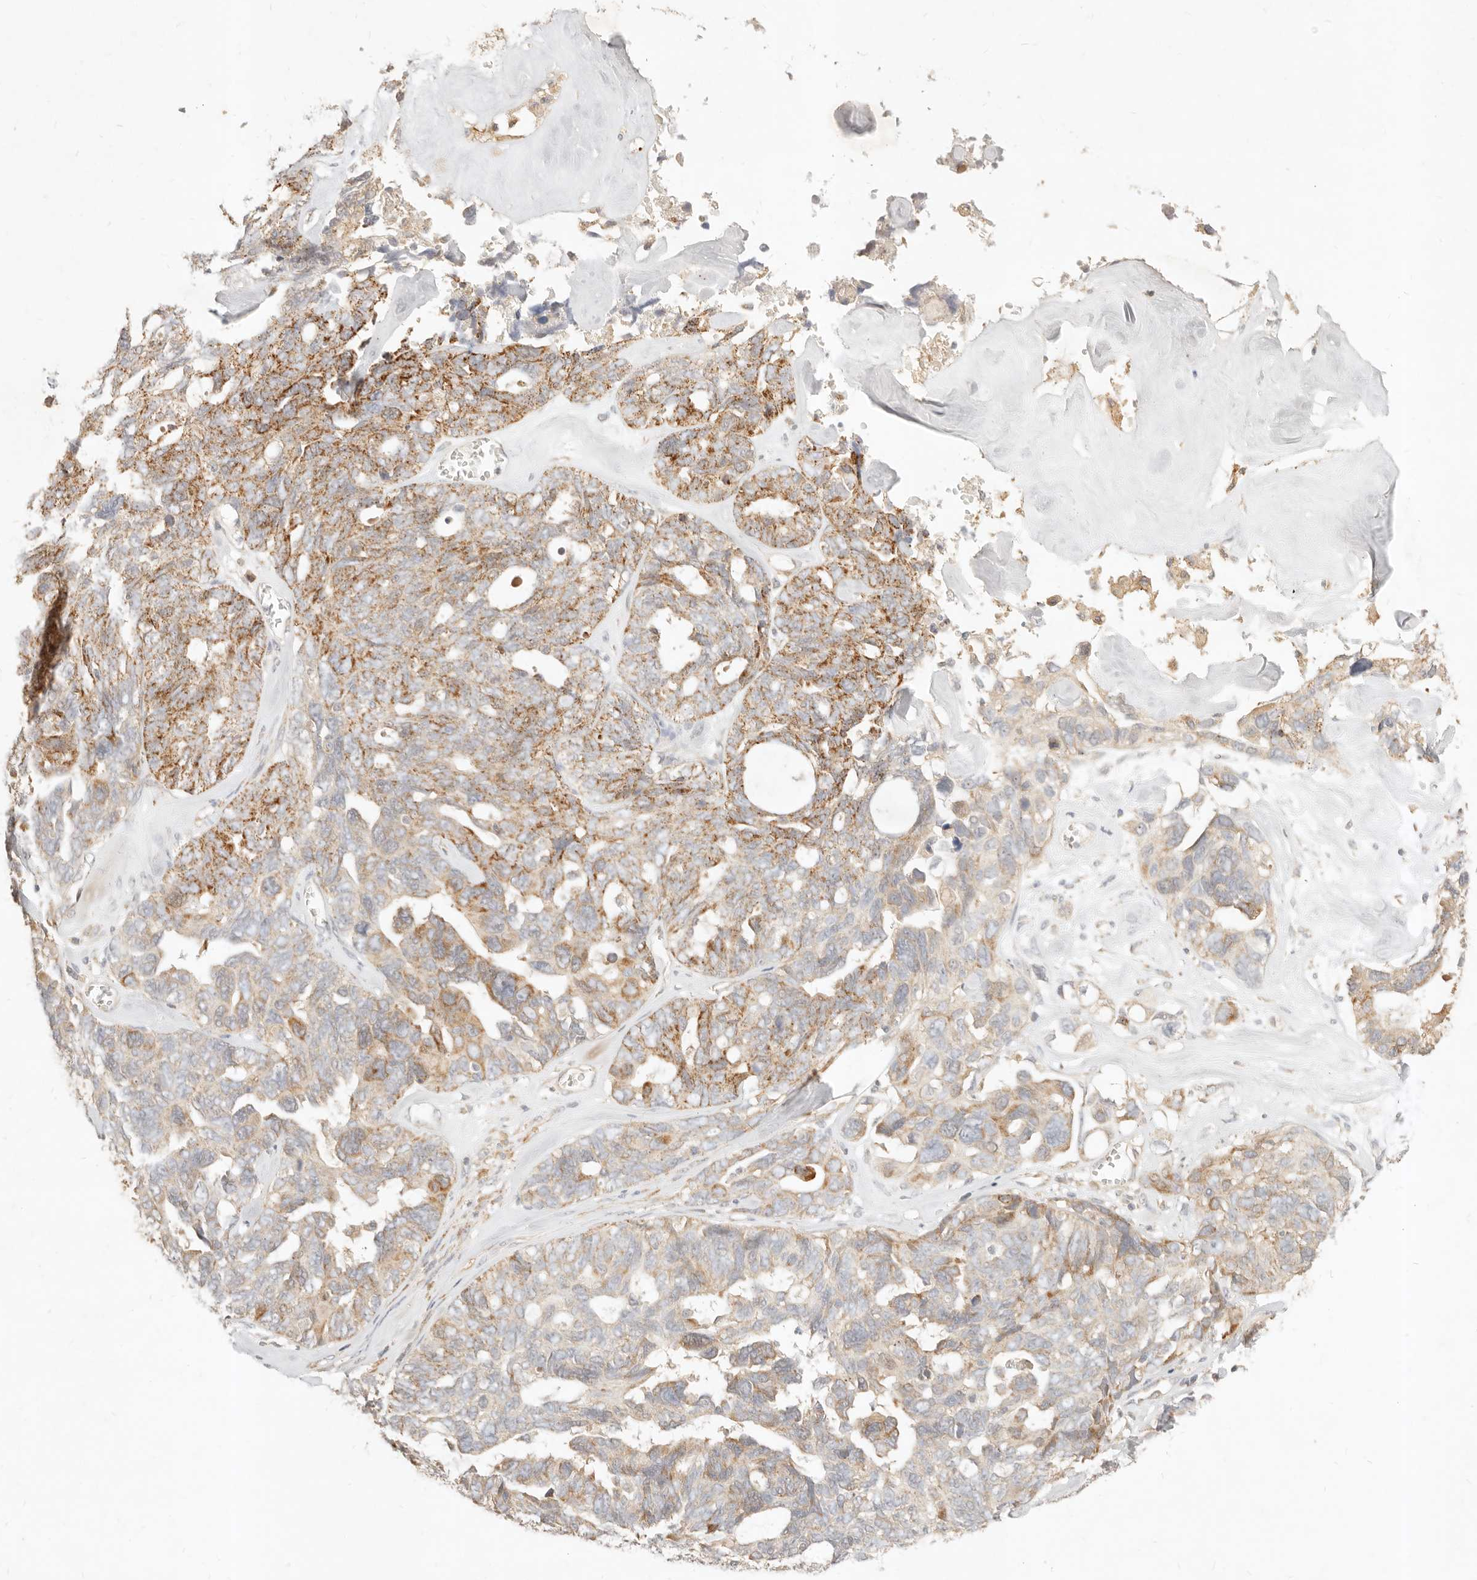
{"staining": {"intensity": "moderate", "quantity": "25%-75%", "location": "cytoplasmic/membranous"}, "tissue": "ovarian cancer", "cell_type": "Tumor cells", "image_type": "cancer", "snomed": [{"axis": "morphology", "description": "Cystadenocarcinoma, serous, NOS"}, {"axis": "topography", "description": "Ovary"}], "caption": "A medium amount of moderate cytoplasmic/membranous expression is identified in about 25%-75% of tumor cells in ovarian serous cystadenocarcinoma tissue.", "gene": "RUBCNL", "patient": {"sex": "female", "age": 79}}